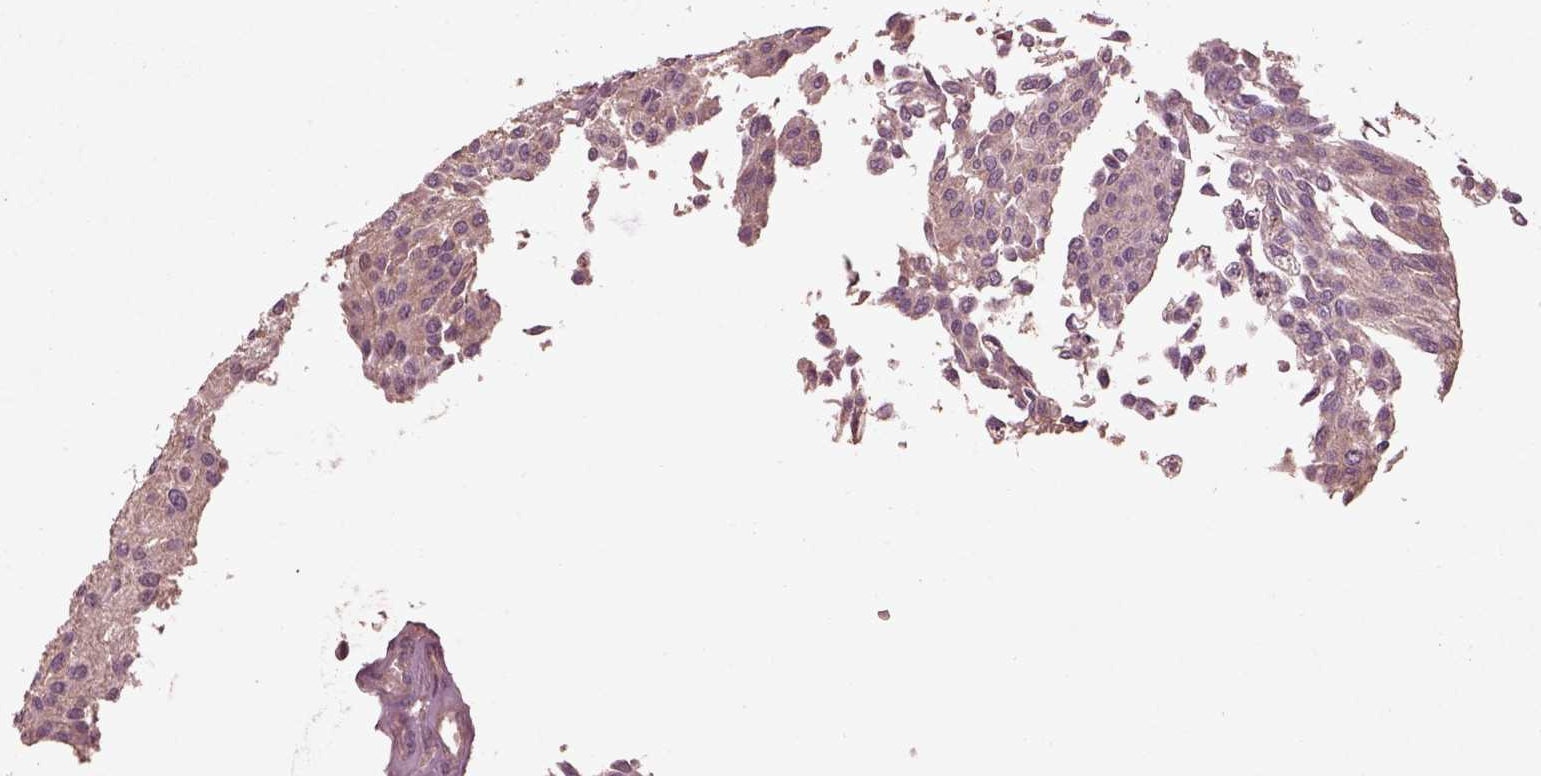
{"staining": {"intensity": "weak", "quantity": ">75%", "location": "cytoplasmic/membranous"}, "tissue": "urothelial cancer", "cell_type": "Tumor cells", "image_type": "cancer", "snomed": [{"axis": "morphology", "description": "Urothelial carcinoma, NOS"}, {"axis": "topography", "description": "Urinary bladder"}], "caption": "Protein staining reveals weak cytoplasmic/membranous staining in approximately >75% of tumor cells in urothelial cancer.", "gene": "FAM234A", "patient": {"sex": "male", "age": 55}}